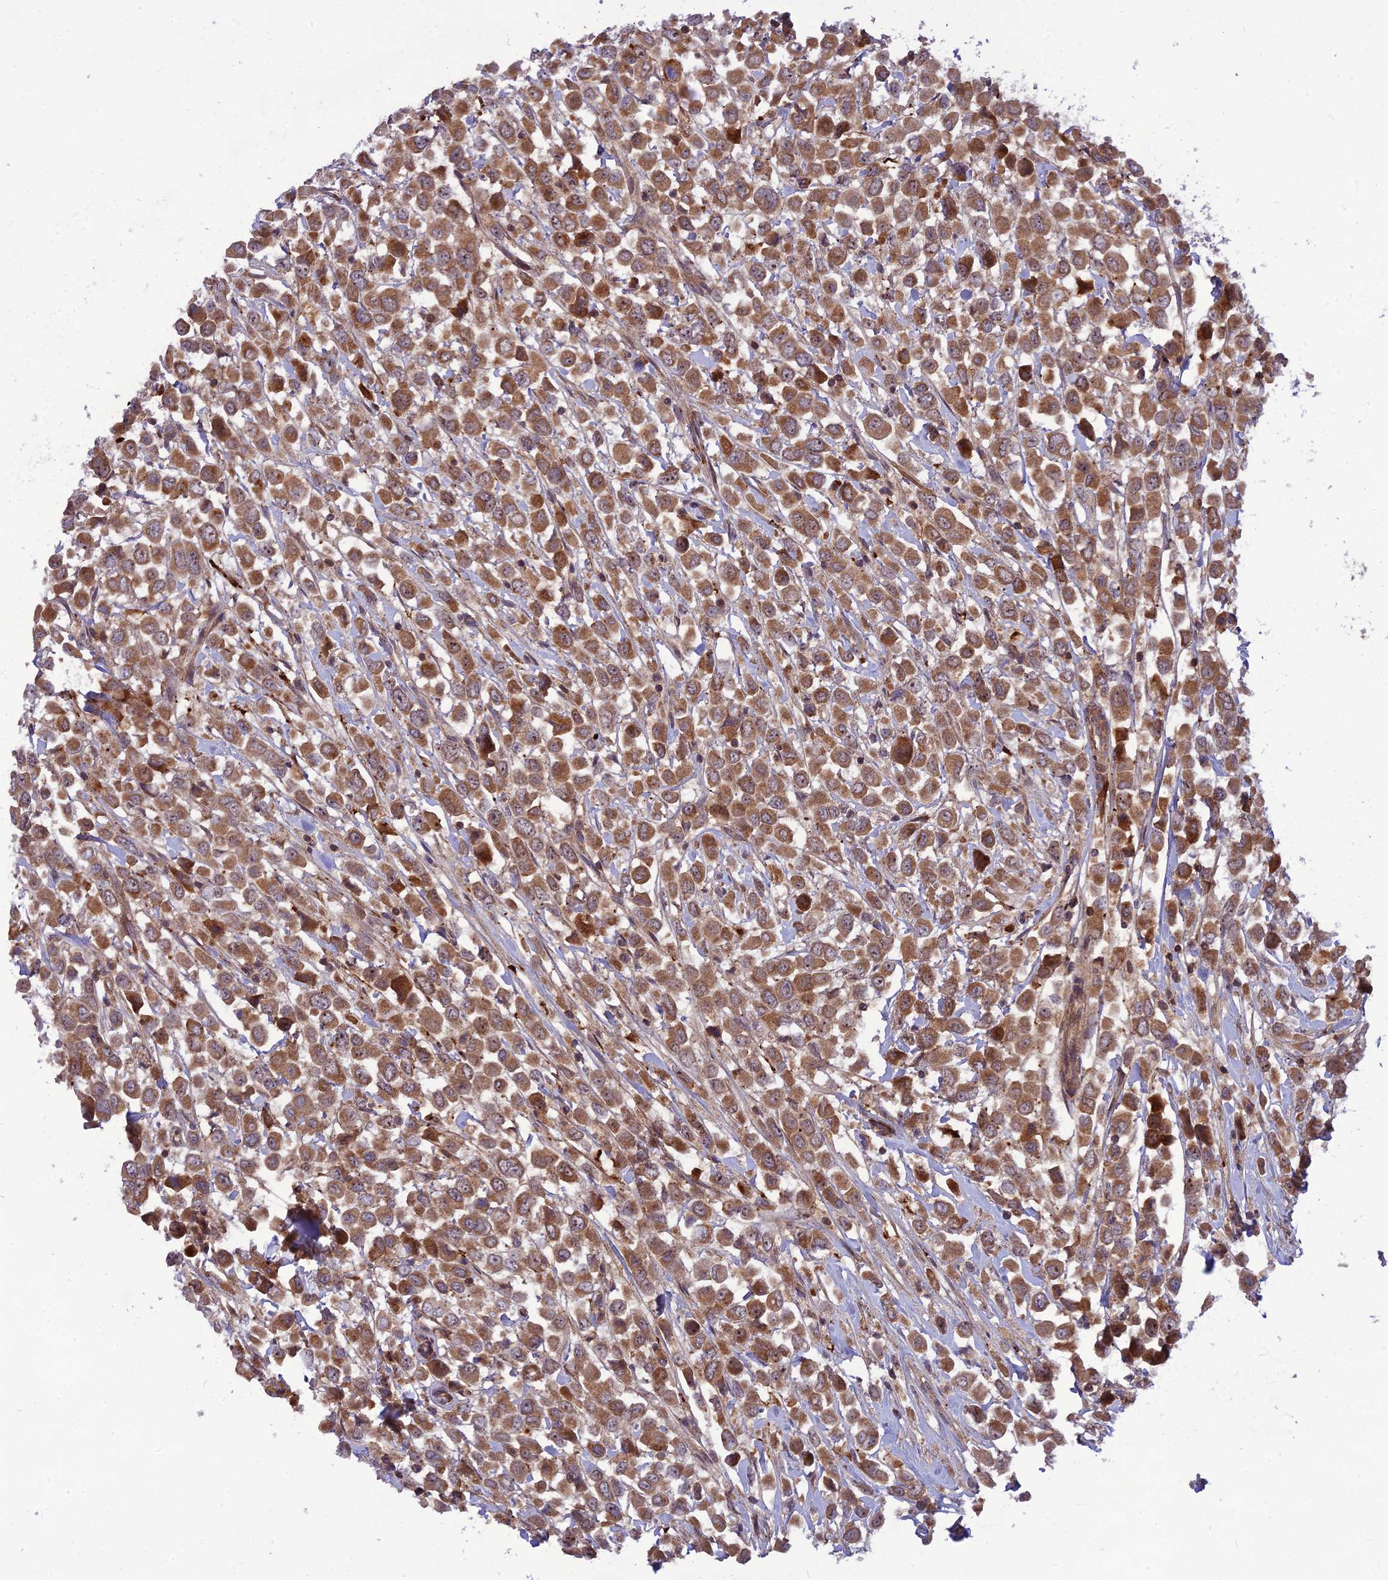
{"staining": {"intensity": "moderate", "quantity": ">75%", "location": "cytoplasmic/membranous"}, "tissue": "breast cancer", "cell_type": "Tumor cells", "image_type": "cancer", "snomed": [{"axis": "morphology", "description": "Duct carcinoma"}, {"axis": "topography", "description": "Breast"}], "caption": "A micrograph of breast cancer stained for a protein demonstrates moderate cytoplasmic/membranous brown staining in tumor cells.", "gene": "NDUFC1", "patient": {"sex": "female", "age": 61}}